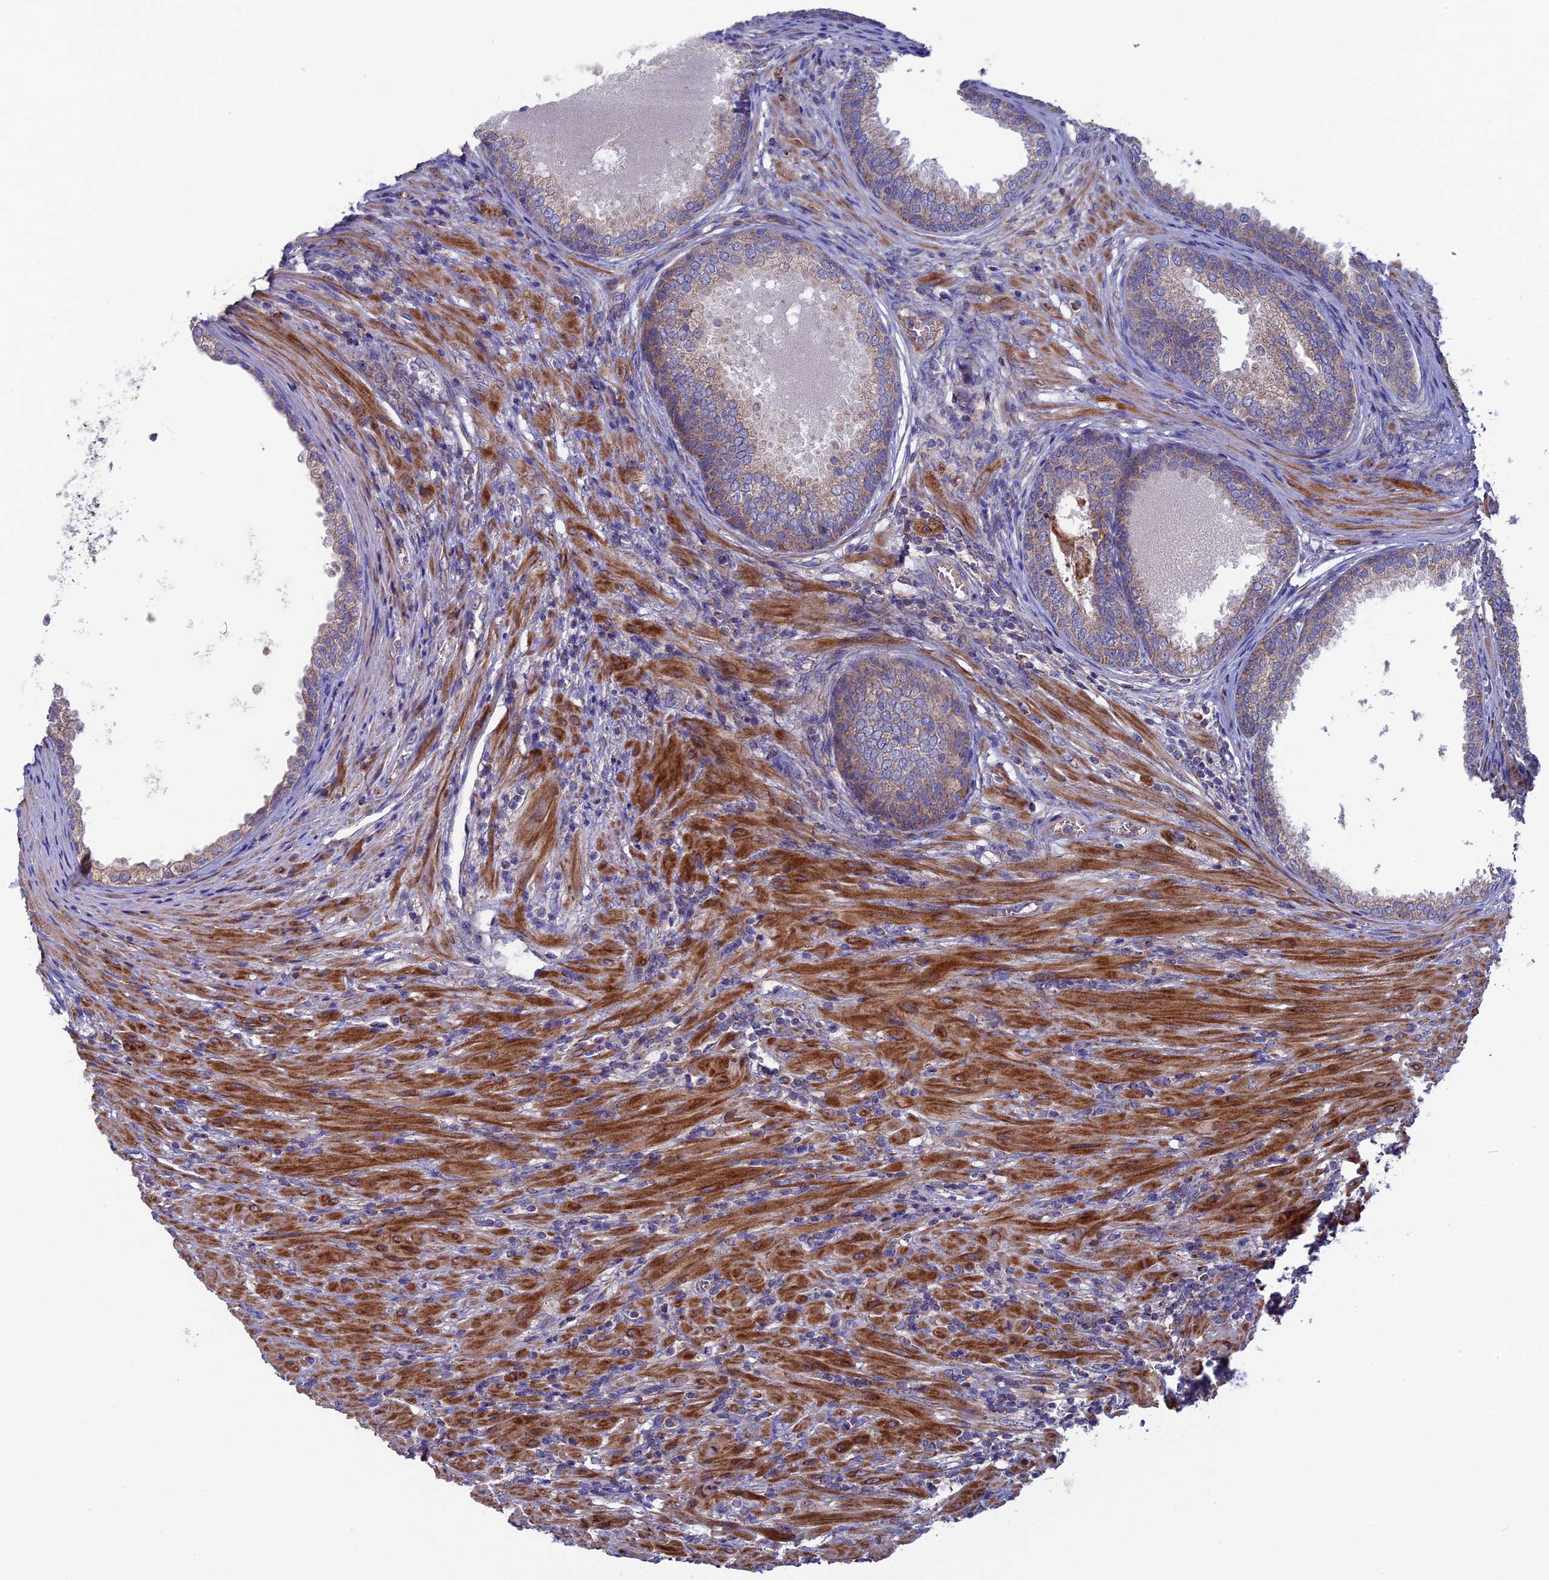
{"staining": {"intensity": "moderate", "quantity": "25%-75%", "location": "cytoplasmic/membranous"}, "tissue": "prostate", "cell_type": "Glandular cells", "image_type": "normal", "snomed": [{"axis": "morphology", "description": "Normal tissue, NOS"}, {"axis": "topography", "description": "Prostate"}], "caption": "A histopathology image showing moderate cytoplasmic/membranous positivity in approximately 25%-75% of glandular cells in unremarkable prostate, as visualized by brown immunohistochemical staining.", "gene": "SLC15A5", "patient": {"sex": "male", "age": 76}}